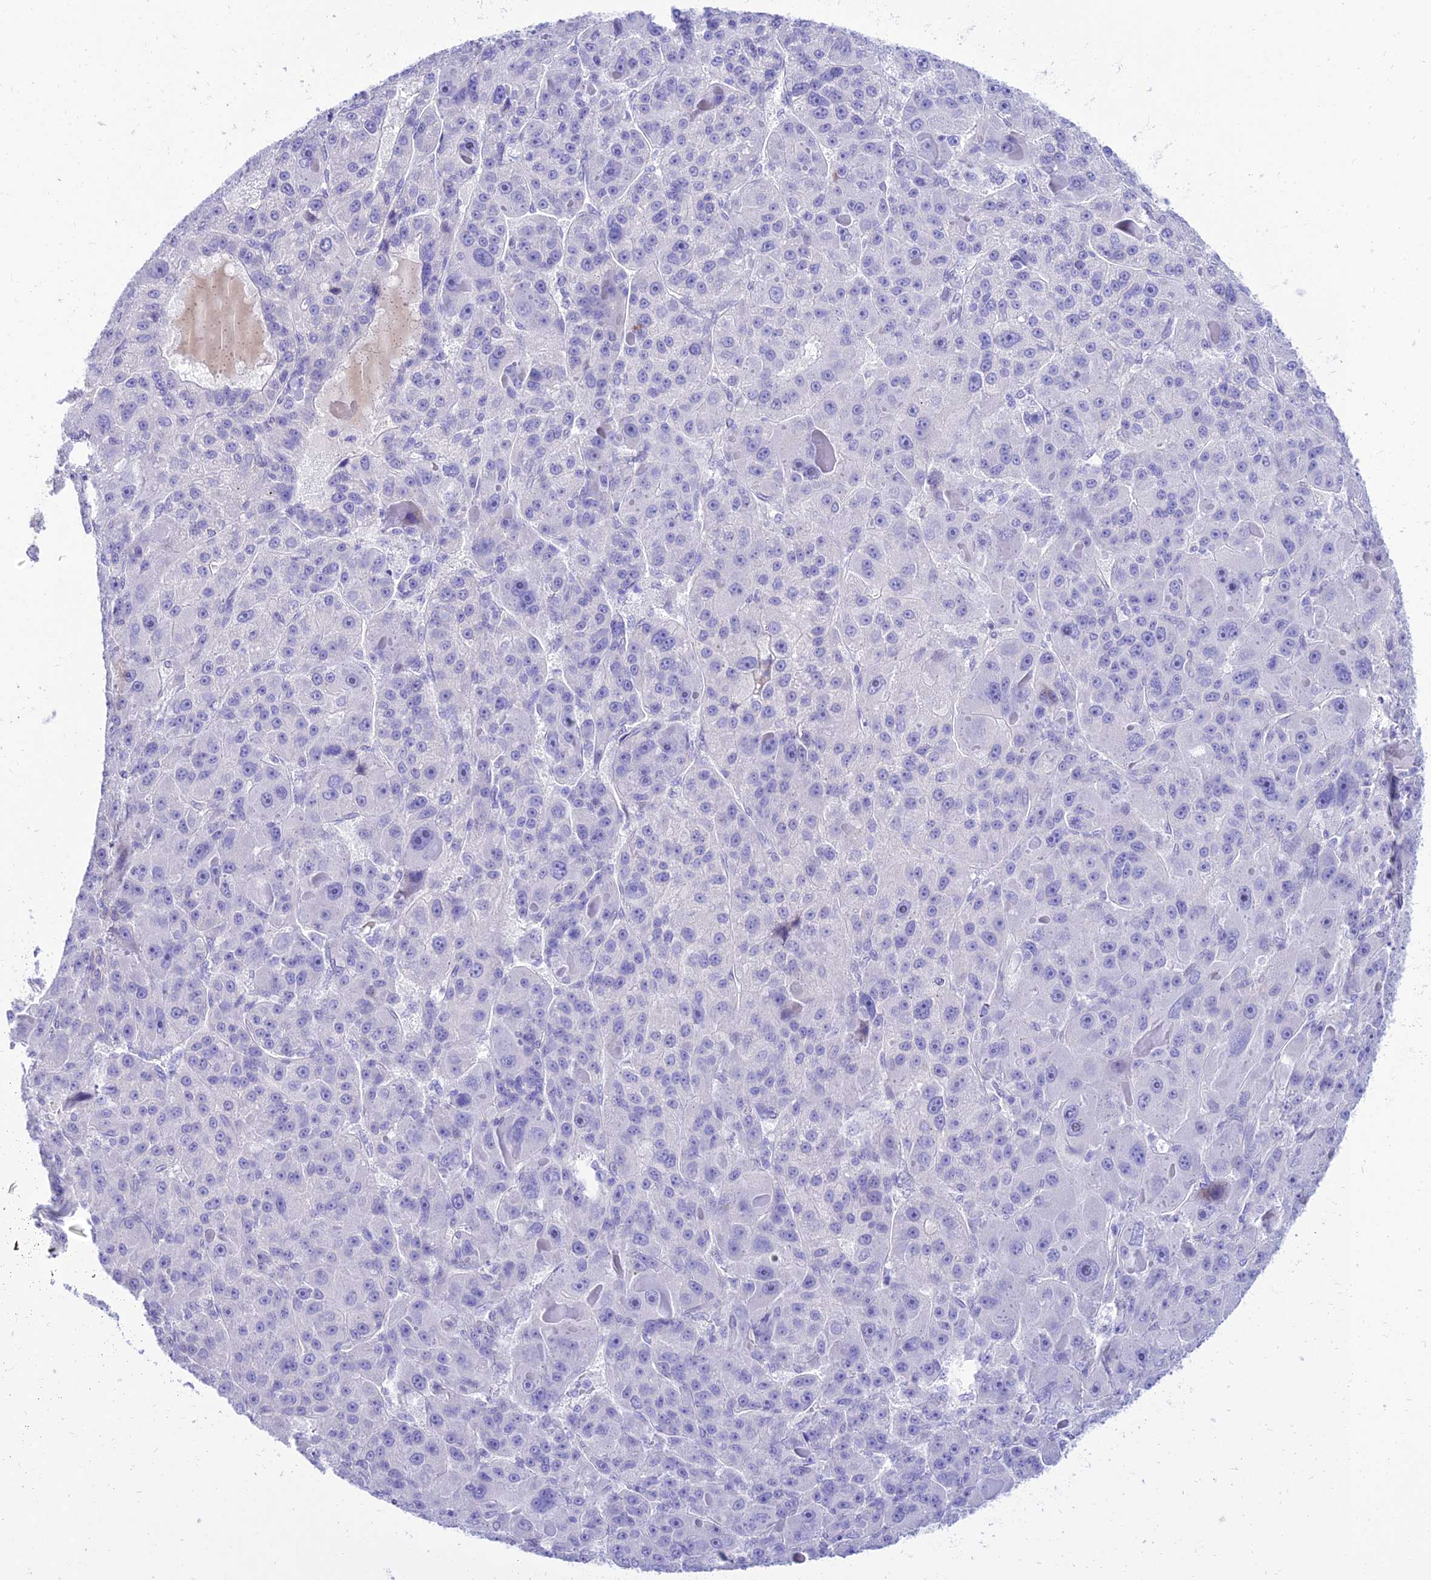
{"staining": {"intensity": "negative", "quantity": "none", "location": "none"}, "tissue": "liver cancer", "cell_type": "Tumor cells", "image_type": "cancer", "snomed": [{"axis": "morphology", "description": "Carcinoma, Hepatocellular, NOS"}, {"axis": "topography", "description": "Liver"}], "caption": "Immunohistochemical staining of liver cancer exhibits no significant expression in tumor cells.", "gene": "TAC3", "patient": {"sex": "male", "age": 76}}